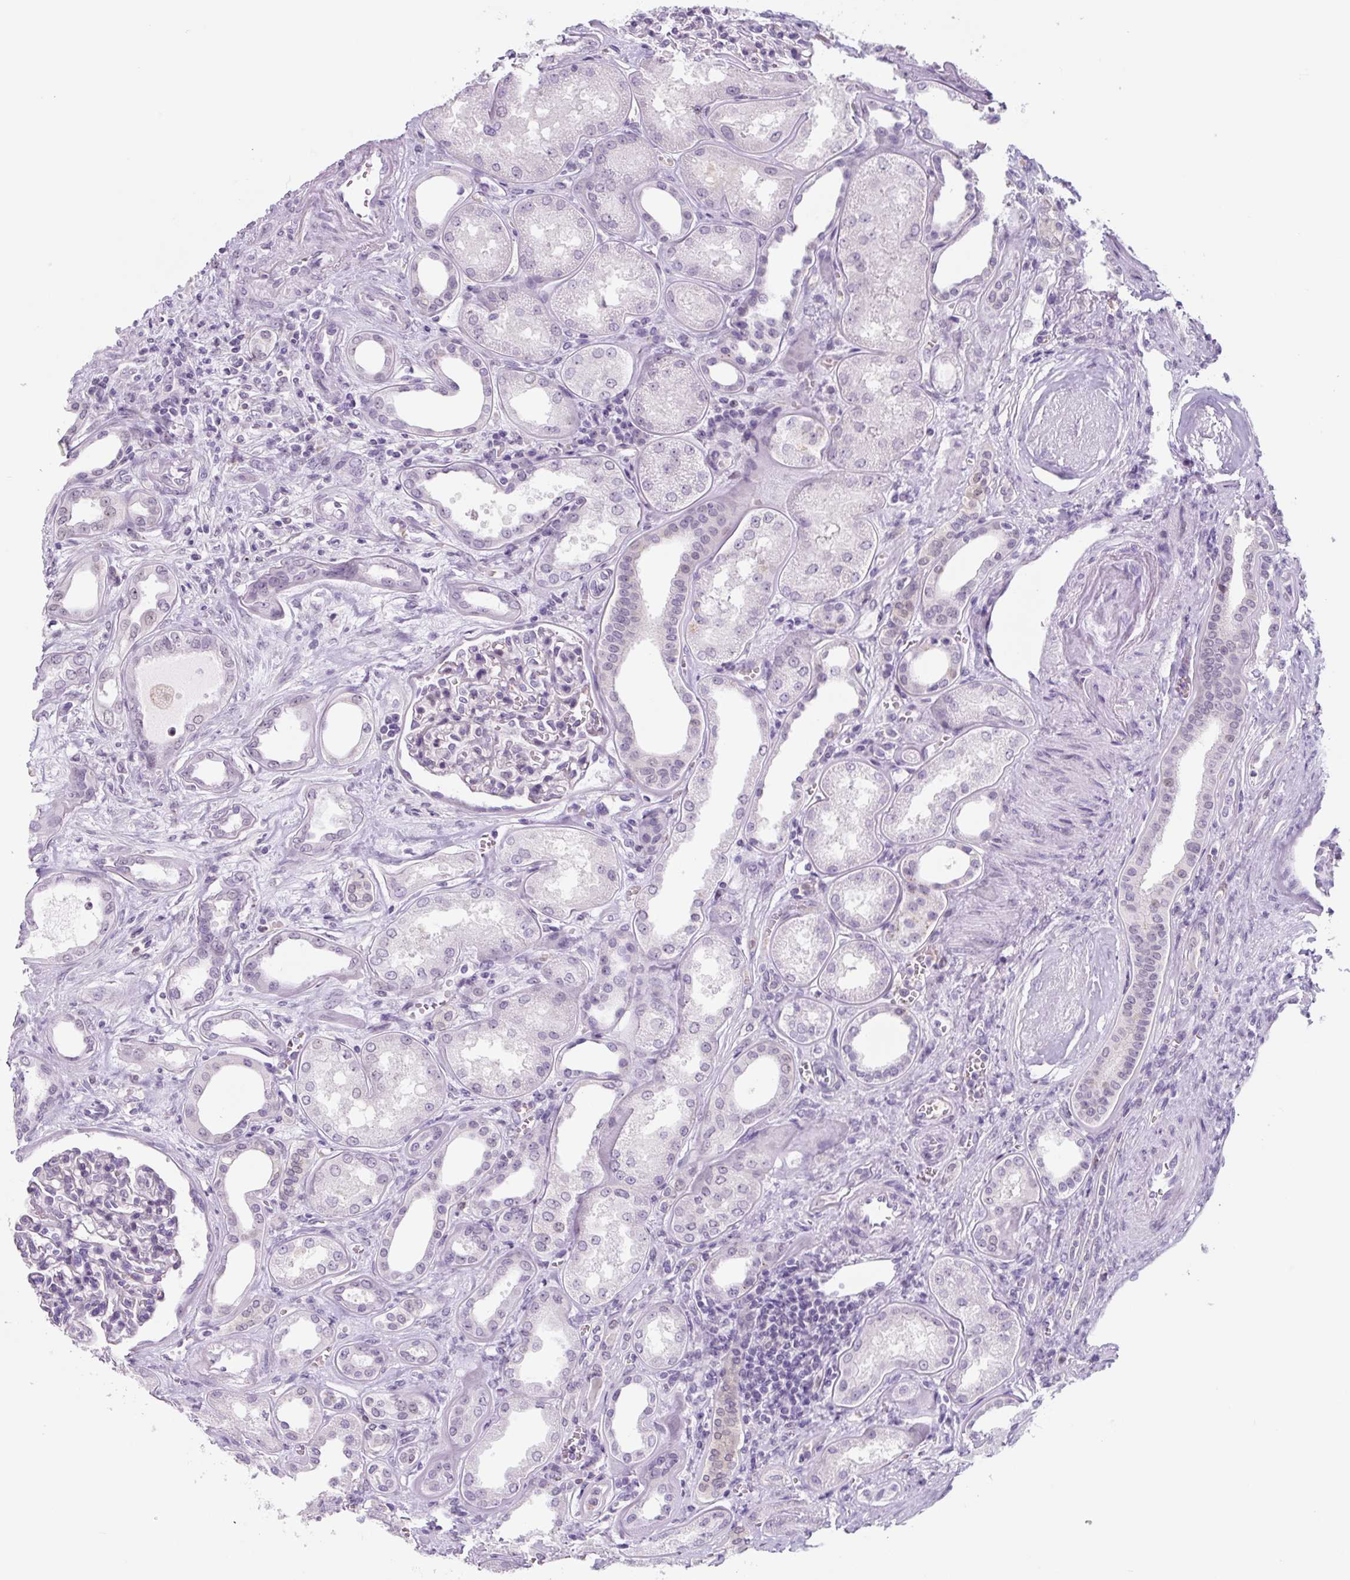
{"staining": {"intensity": "negative", "quantity": "none", "location": "none"}, "tissue": "kidney", "cell_type": "Cells in glomeruli", "image_type": "normal", "snomed": [{"axis": "morphology", "description": "Normal tissue, NOS"}, {"axis": "morphology", "description": "Adenocarcinoma, NOS"}, {"axis": "topography", "description": "Kidney"}], "caption": "Immunohistochemistry (IHC) image of normal kidney: human kidney stained with DAB reveals no significant protein staining in cells in glomeruli. (Brightfield microscopy of DAB immunohistochemistry (IHC) at high magnification).", "gene": "TNFRSF8", "patient": {"sex": "female", "age": 68}}